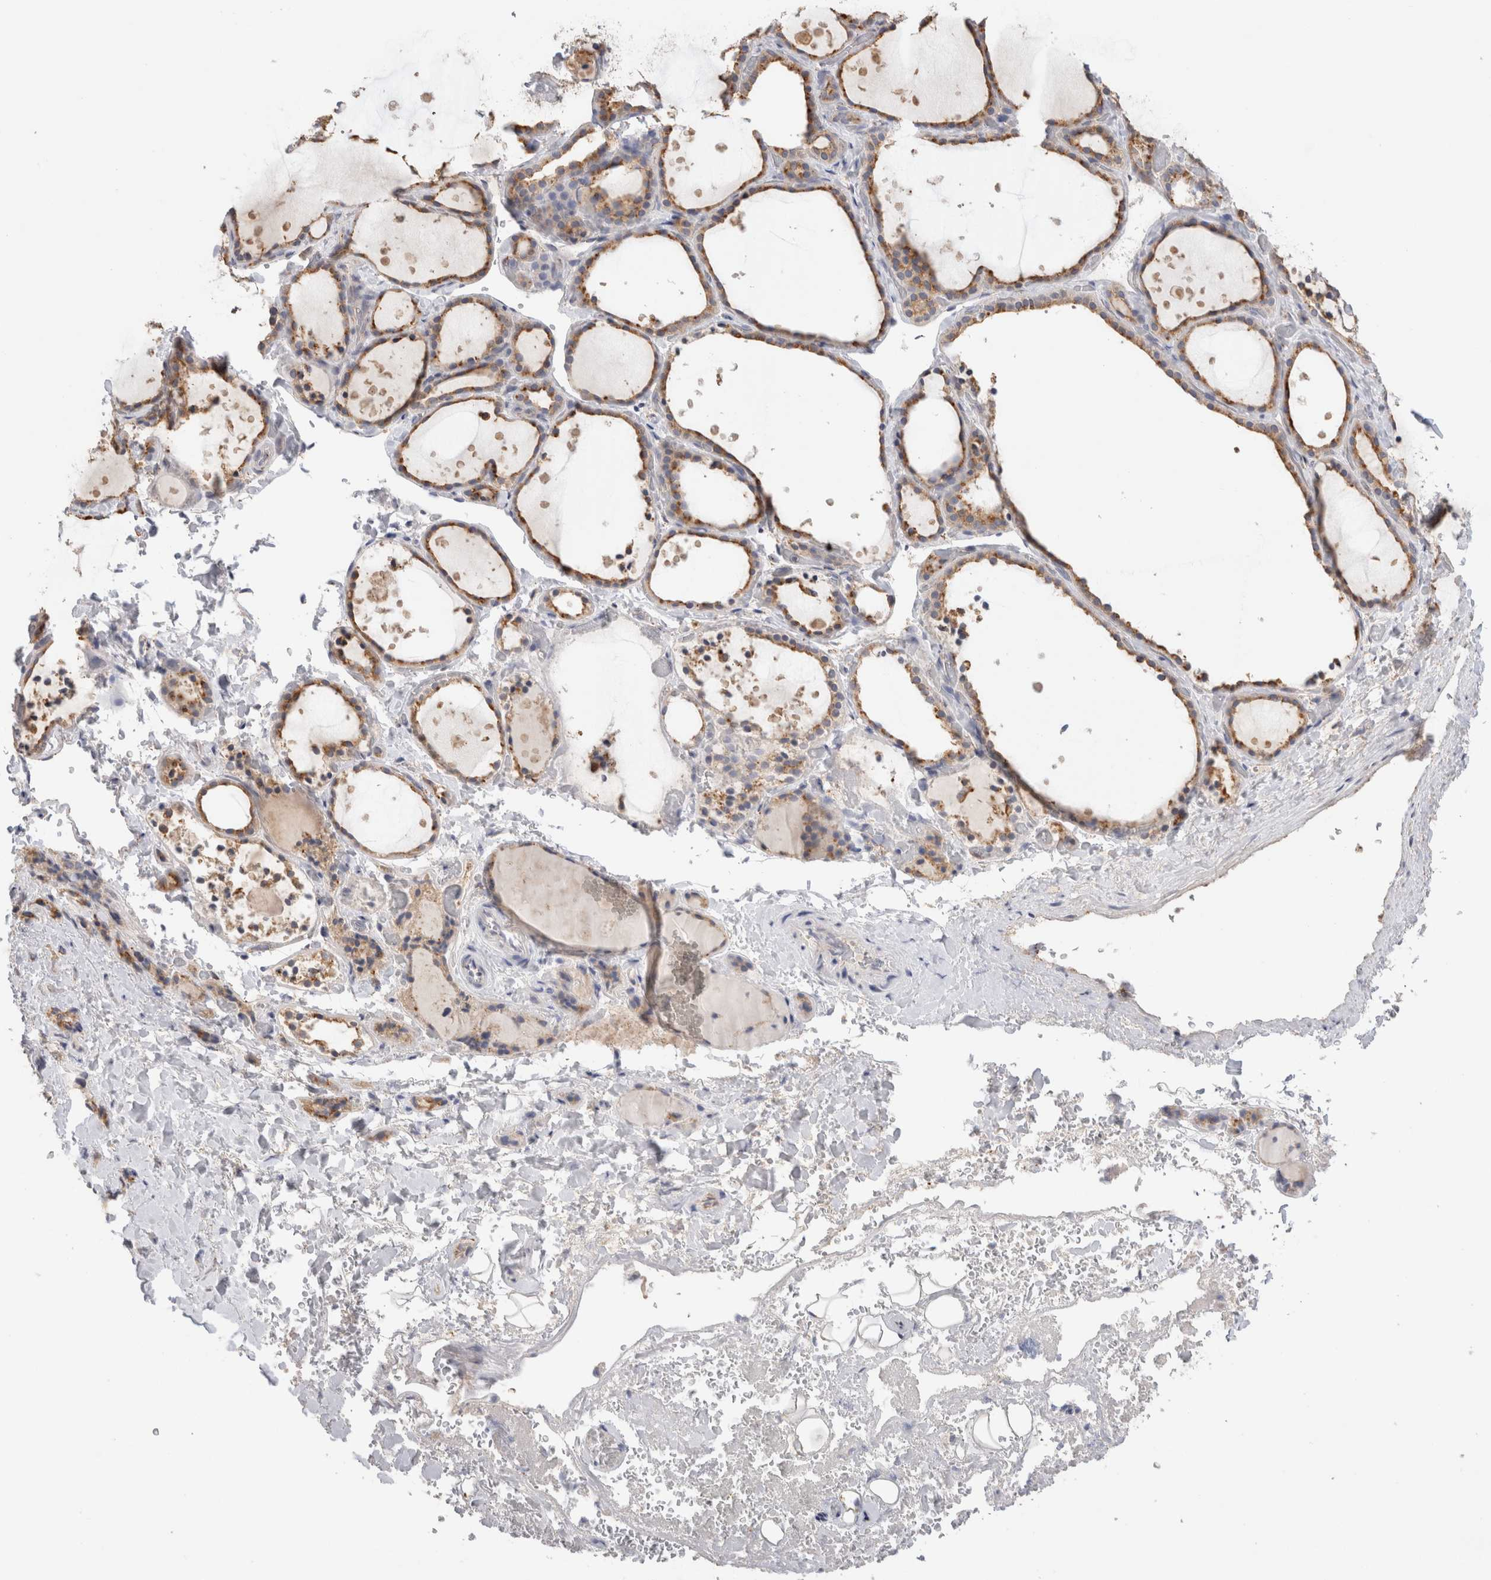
{"staining": {"intensity": "moderate", "quantity": ">75%", "location": "cytoplasmic/membranous"}, "tissue": "thyroid gland", "cell_type": "Glandular cells", "image_type": "normal", "snomed": [{"axis": "morphology", "description": "Normal tissue, NOS"}, {"axis": "topography", "description": "Thyroid gland"}], "caption": "A medium amount of moderate cytoplasmic/membranous staining is present in approximately >75% of glandular cells in normal thyroid gland.", "gene": "GNS", "patient": {"sex": "female", "age": 44}}